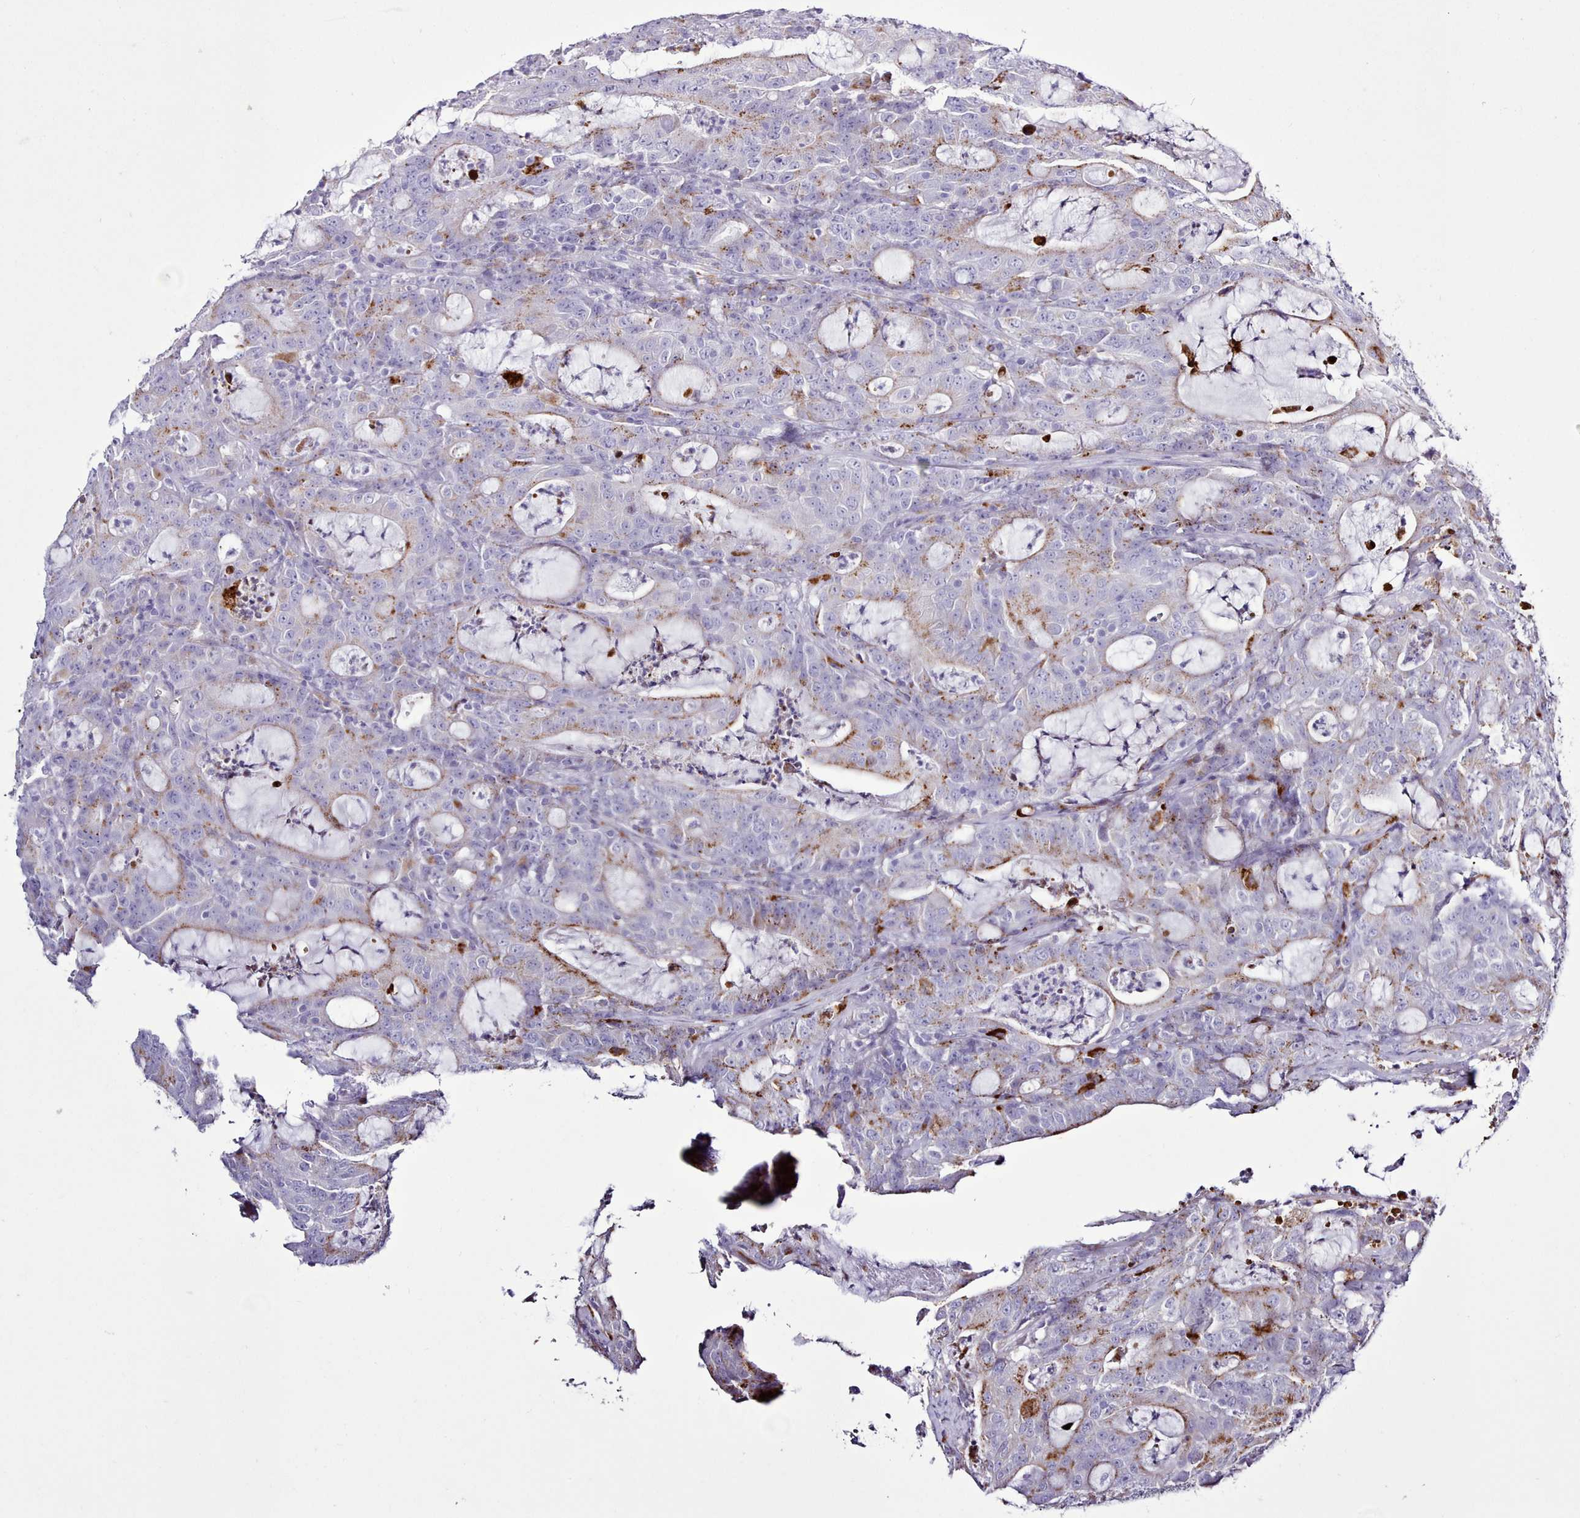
{"staining": {"intensity": "moderate", "quantity": "25%-75%", "location": "cytoplasmic/membranous"}, "tissue": "colorectal cancer", "cell_type": "Tumor cells", "image_type": "cancer", "snomed": [{"axis": "morphology", "description": "Adenocarcinoma, NOS"}, {"axis": "topography", "description": "Colon"}], "caption": "Immunohistochemical staining of human adenocarcinoma (colorectal) reveals medium levels of moderate cytoplasmic/membranous protein staining in about 25%-75% of tumor cells. (DAB (3,3'-diaminobenzidine) = brown stain, brightfield microscopy at high magnification).", "gene": "SRD5A1", "patient": {"sex": "male", "age": 83}}